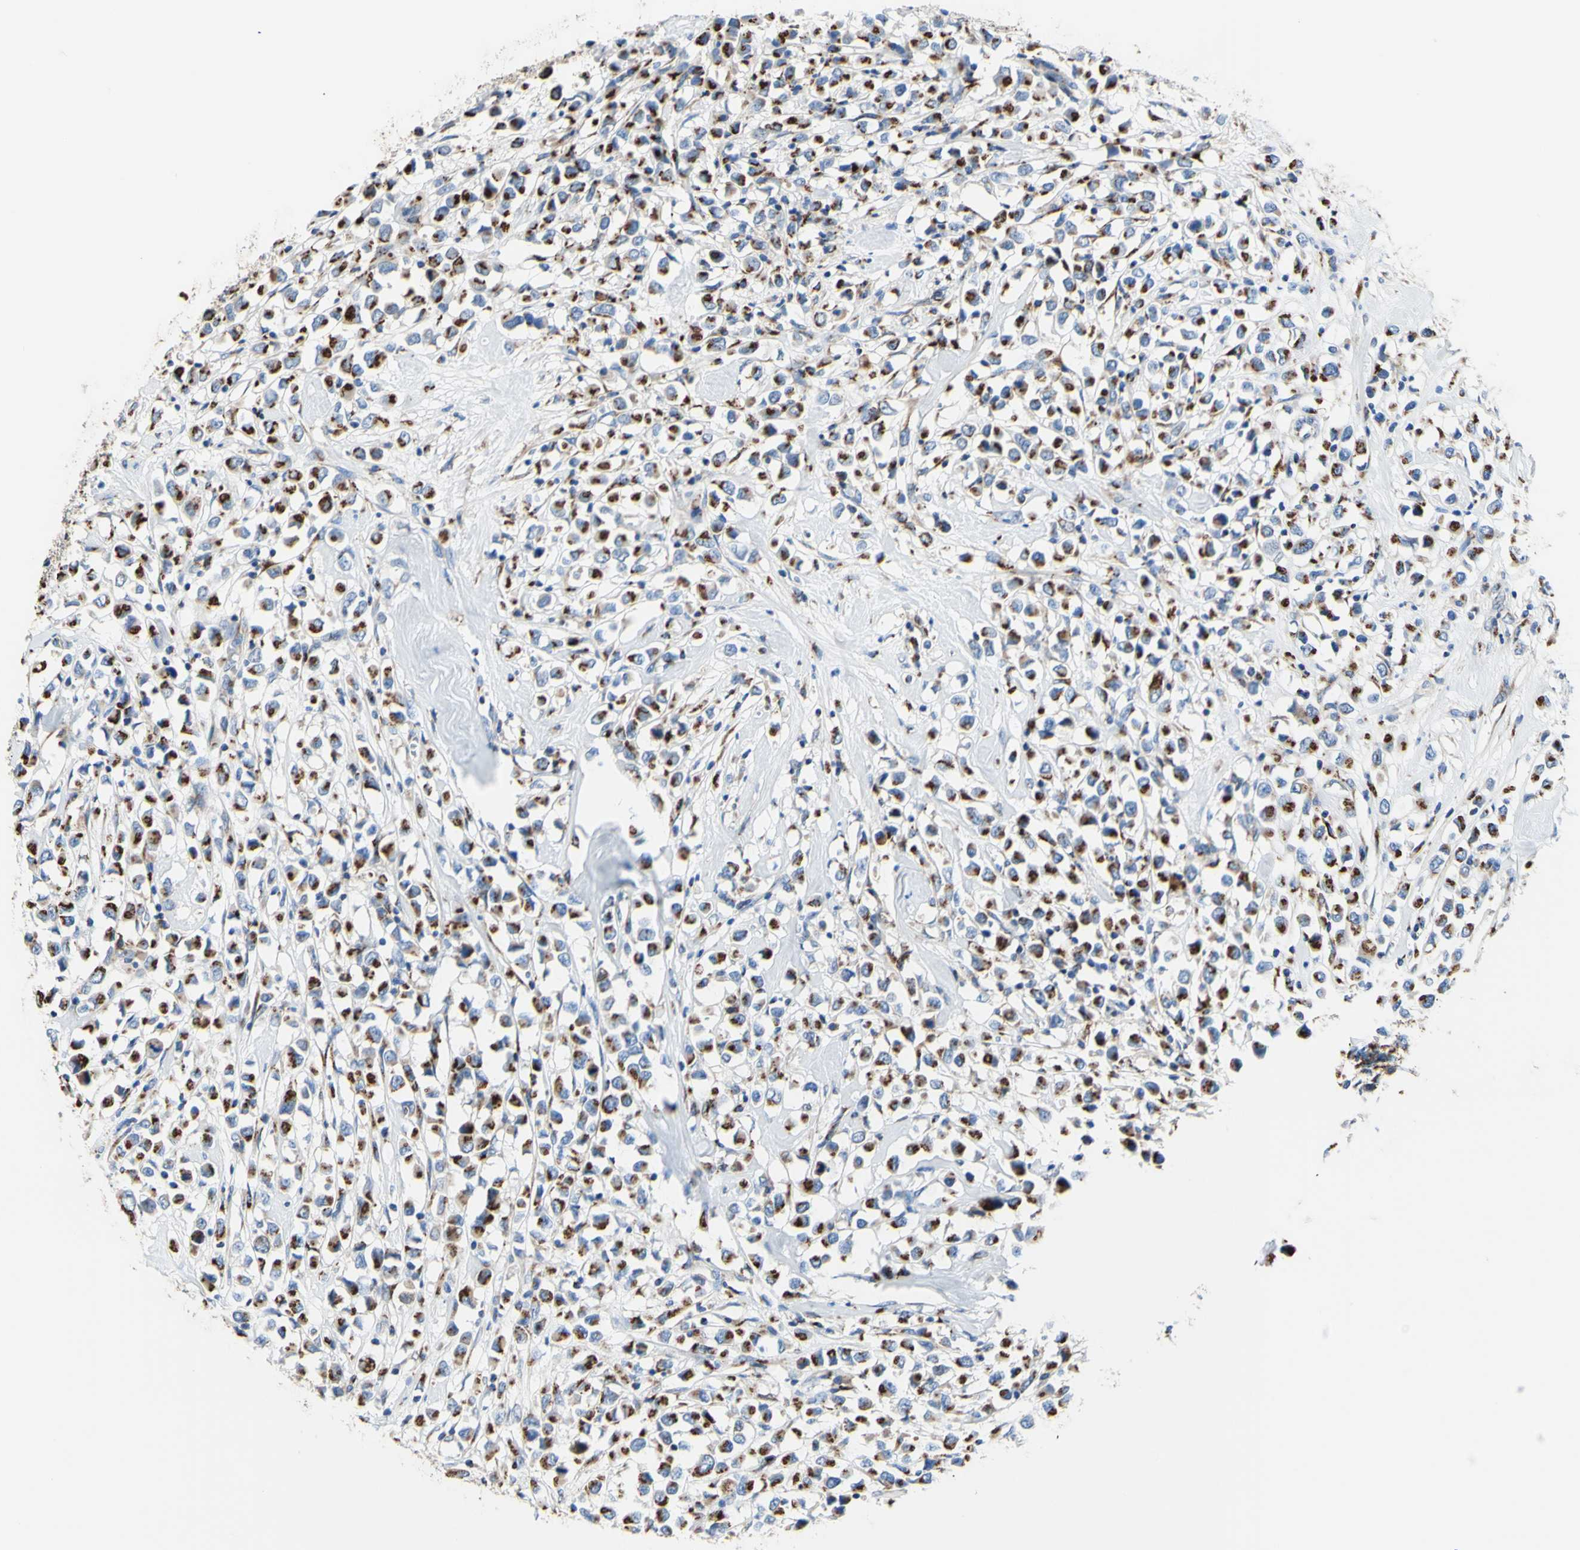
{"staining": {"intensity": "moderate", "quantity": "25%-75%", "location": "cytoplasmic/membranous"}, "tissue": "breast cancer", "cell_type": "Tumor cells", "image_type": "cancer", "snomed": [{"axis": "morphology", "description": "Duct carcinoma"}, {"axis": "topography", "description": "Breast"}], "caption": "Breast cancer tissue demonstrates moderate cytoplasmic/membranous expression in approximately 25%-75% of tumor cells", "gene": "GALNT2", "patient": {"sex": "female", "age": 61}}